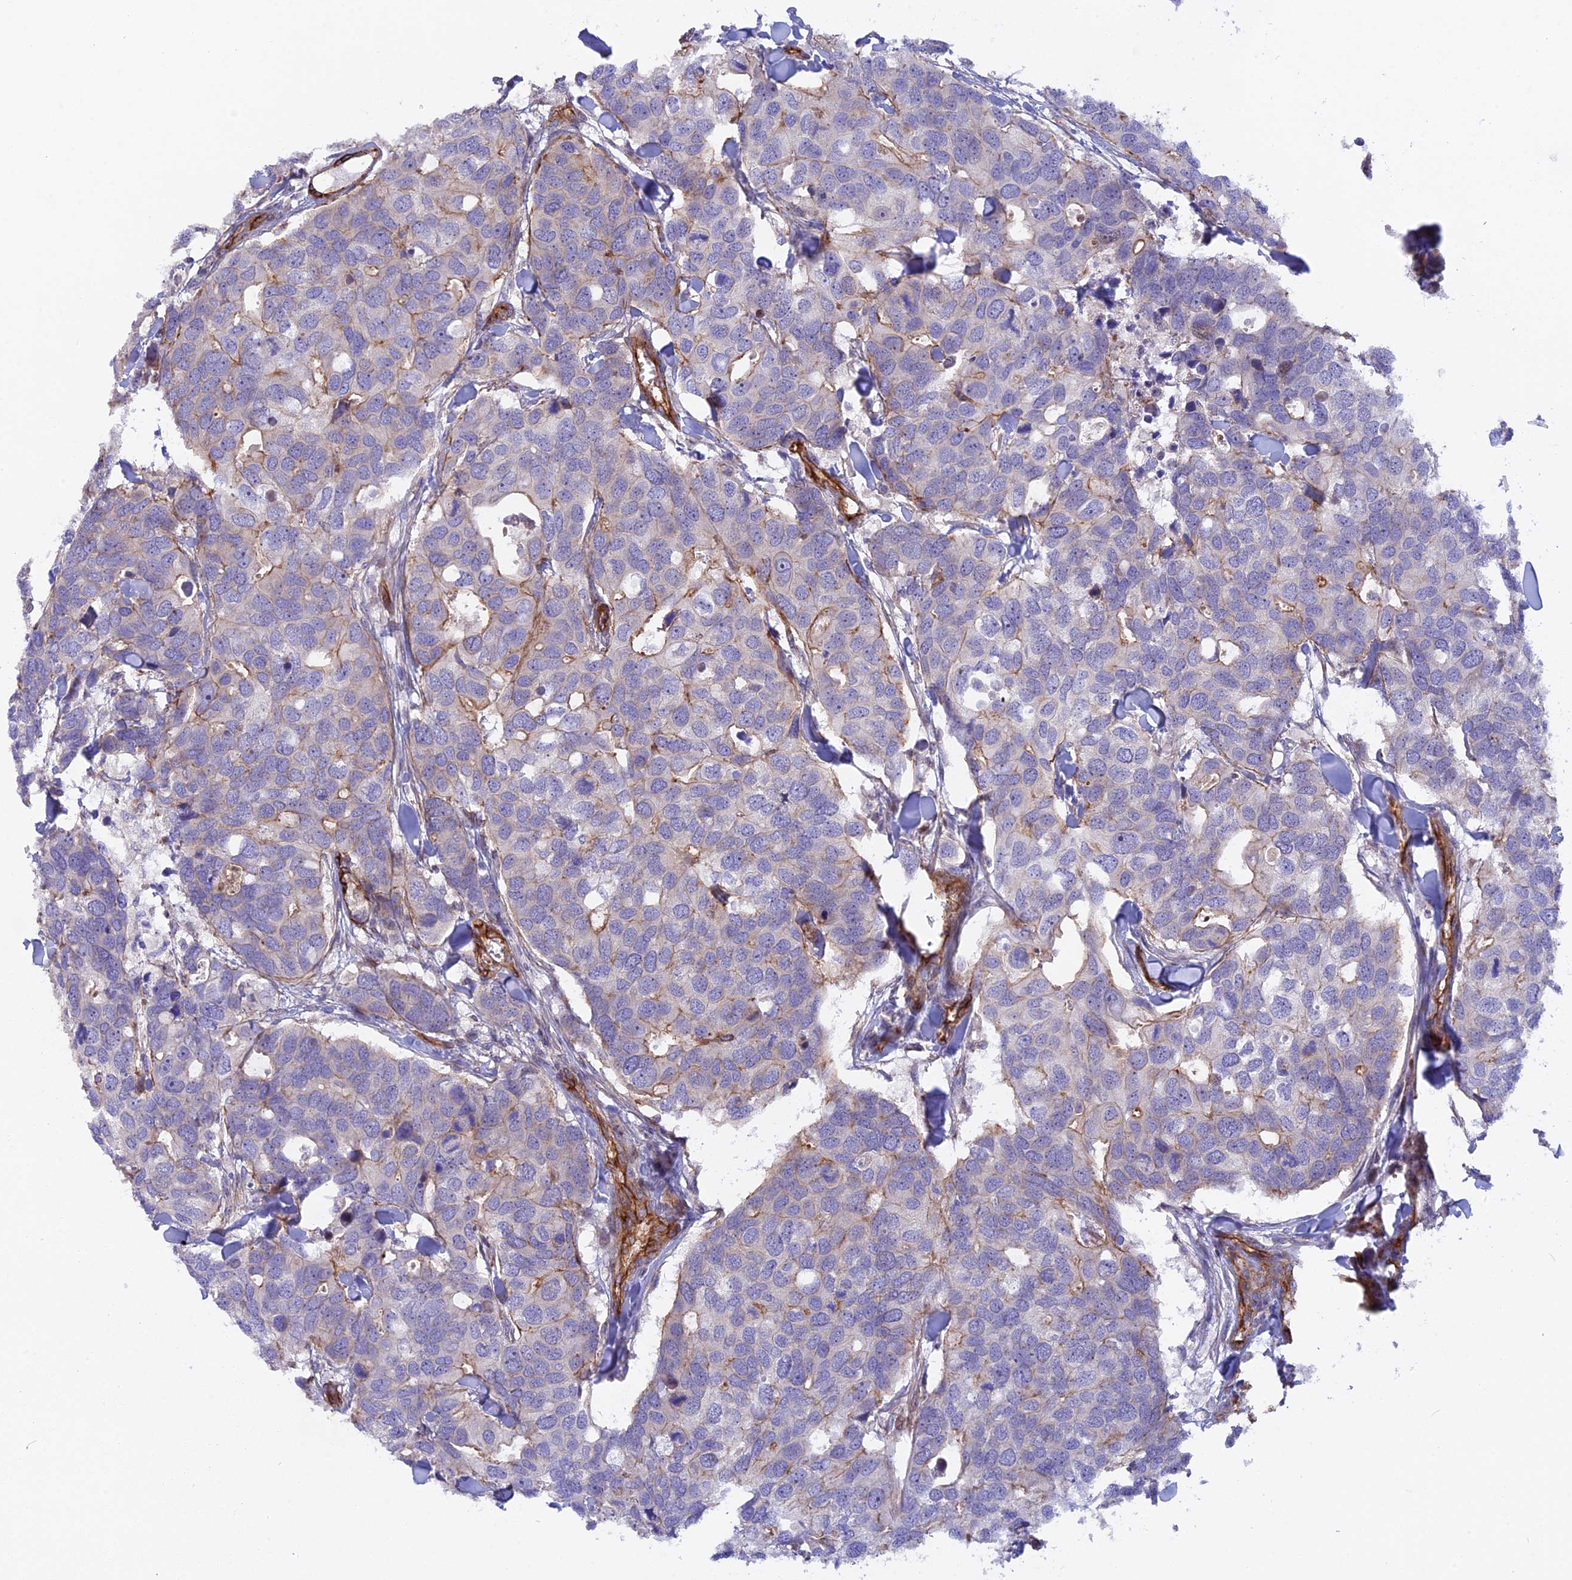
{"staining": {"intensity": "moderate", "quantity": "<25%", "location": "cytoplasmic/membranous"}, "tissue": "breast cancer", "cell_type": "Tumor cells", "image_type": "cancer", "snomed": [{"axis": "morphology", "description": "Duct carcinoma"}, {"axis": "topography", "description": "Breast"}], "caption": "IHC of human intraductal carcinoma (breast) shows low levels of moderate cytoplasmic/membranous positivity in about <25% of tumor cells. Immunohistochemistry stains the protein in brown and the nuclei are stained blue.", "gene": "CNBD2", "patient": {"sex": "female", "age": 83}}